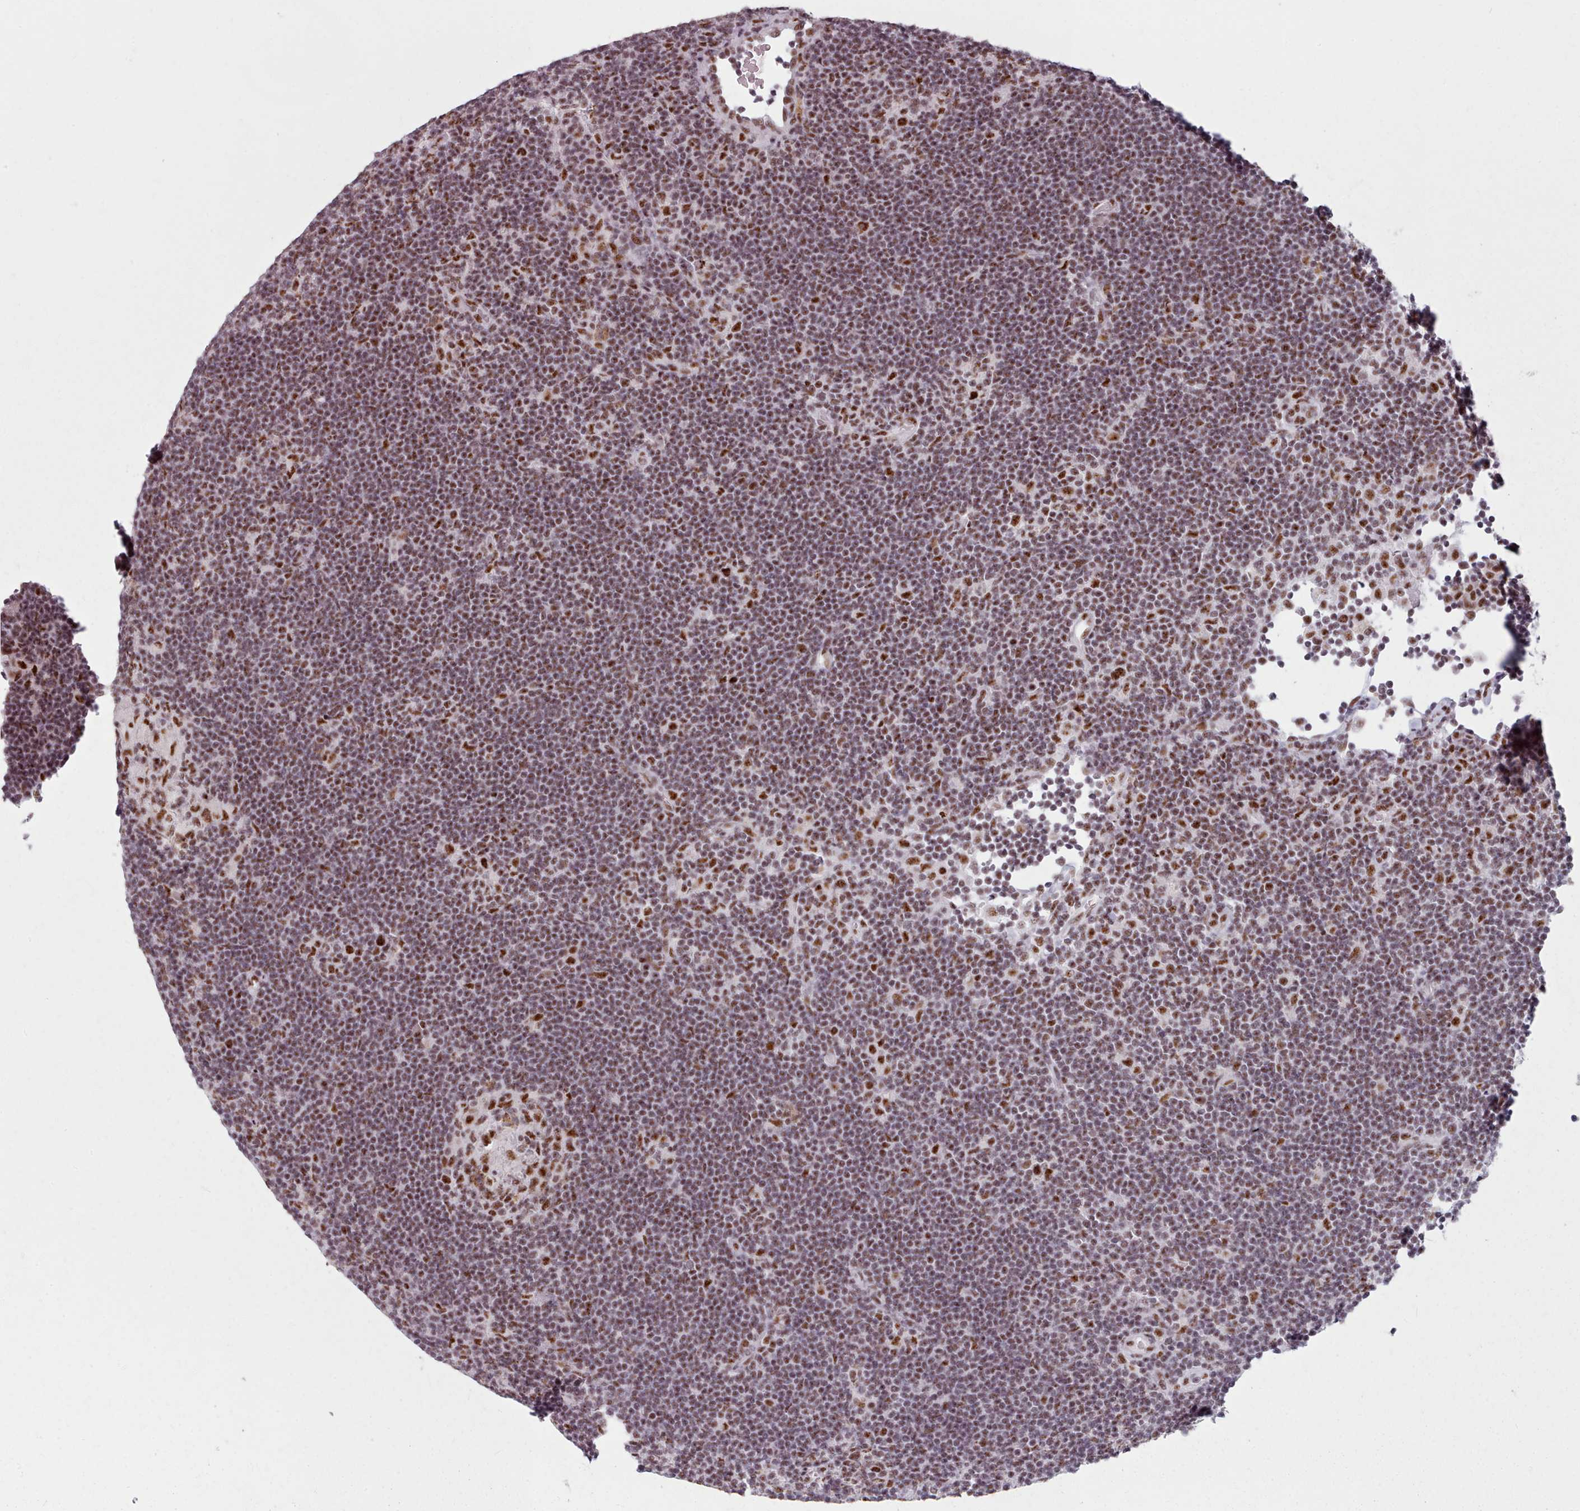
{"staining": {"intensity": "moderate", "quantity": ">75%", "location": "nuclear"}, "tissue": "lymphoma", "cell_type": "Tumor cells", "image_type": "cancer", "snomed": [{"axis": "morphology", "description": "Hodgkin's disease, NOS"}, {"axis": "topography", "description": "Lymph node"}], "caption": "A medium amount of moderate nuclear positivity is seen in approximately >75% of tumor cells in lymphoma tissue. (brown staining indicates protein expression, while blue staining denotes nuclei).", "gene": "SRRM1", "patient": {"sex": "female", "age": 57}}